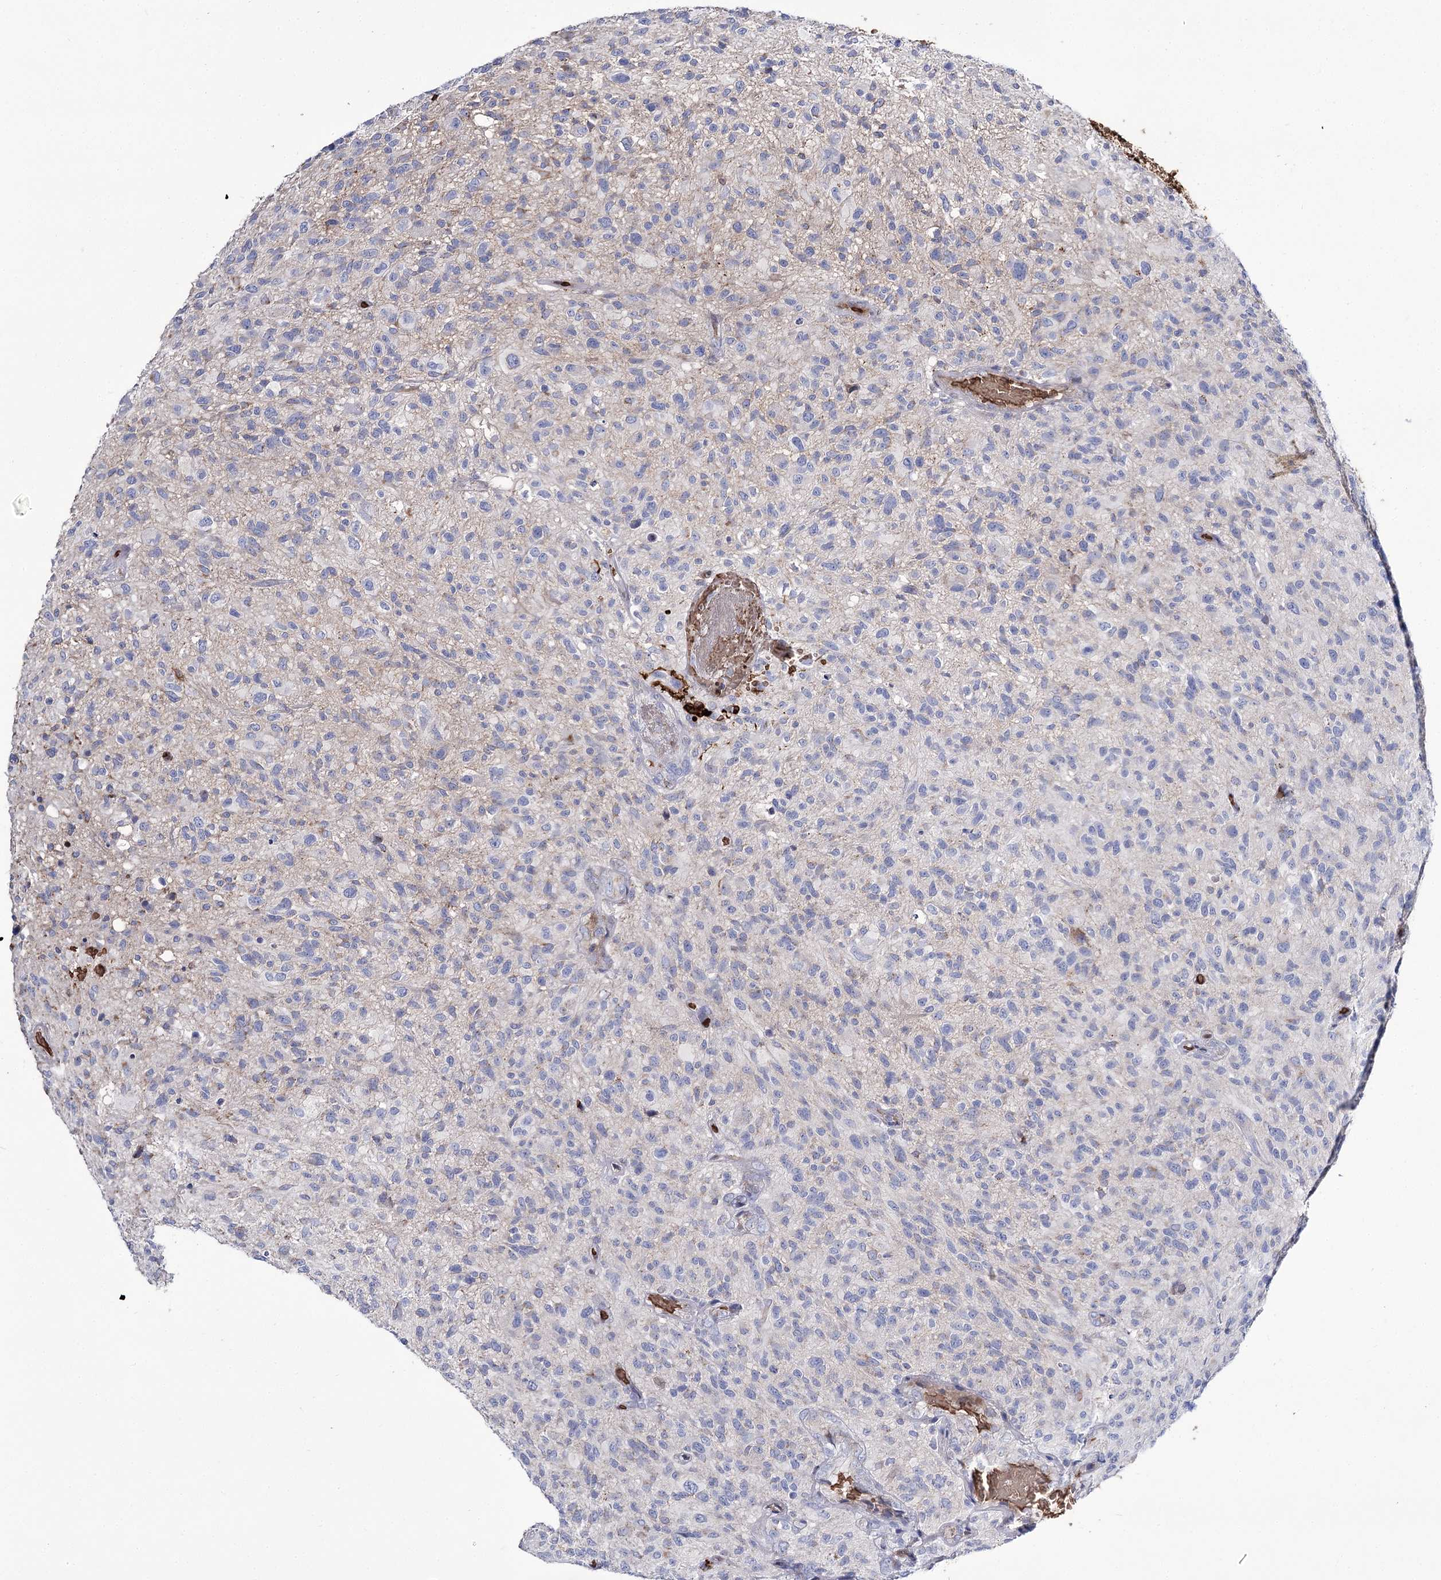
{"staining": {"intensity": "negative", "quantity": "none", "location": "none"}, "tissue": "glioma", "cell_type": "Tumor cells", "image_type": "cancer", "snomed": [{"axis": "morphology", "description": "Glioma, malignant, High grade"}, {"axis": "topography", "description": "Brain"}], "caption": "DAB (3,3'-diaminobenzidine) immunohistochemical staining of human malignant glioma (high-grade) reveals no significant expression in tumor cells. (DAB immunohistochemistry (IHC), high magnification).", "gene": "GBF1", "patient": {"sex": "male", "age": 47}}